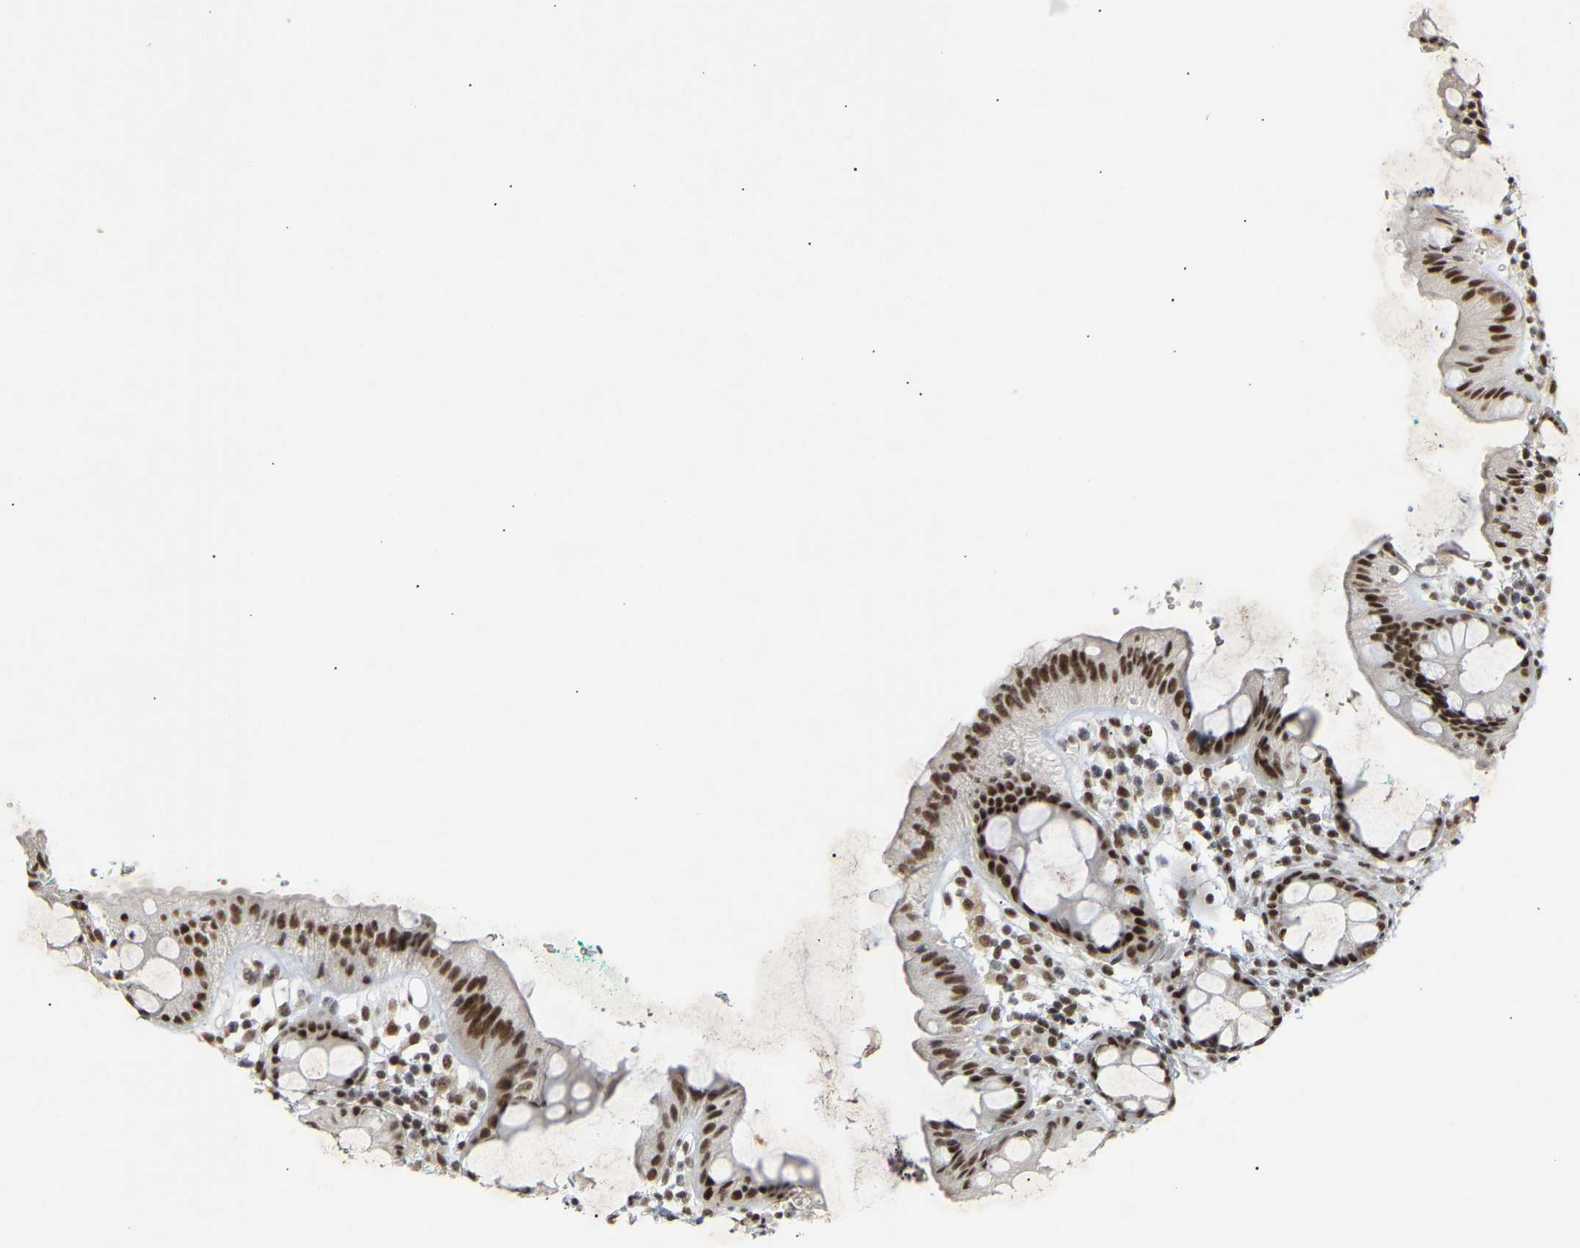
{"staining": {"intensity": "strong", "quantity": ">75%", "location": "nuclear"}, "tissue": "rectum", "cell_type": "Glandular cells", "image_type": "normal", "snomed": [{"axis": "morphology", "description": "Normal tissue, NOS"}, {"axis": "topography", "description": "Rectum"}], "caption": "Immunohistochemical staining of benign human rectum exhibits high levels of strong nuclear expression in about >75% of glandular cells. Using DAB (3,3'-diaminobenzidine) (brown) and hematoxylin (blue) stains, captured at high magnification using brightfield microscopy.", "gene": "NELFB", "patient": {"sex": "female", "age": 65}}